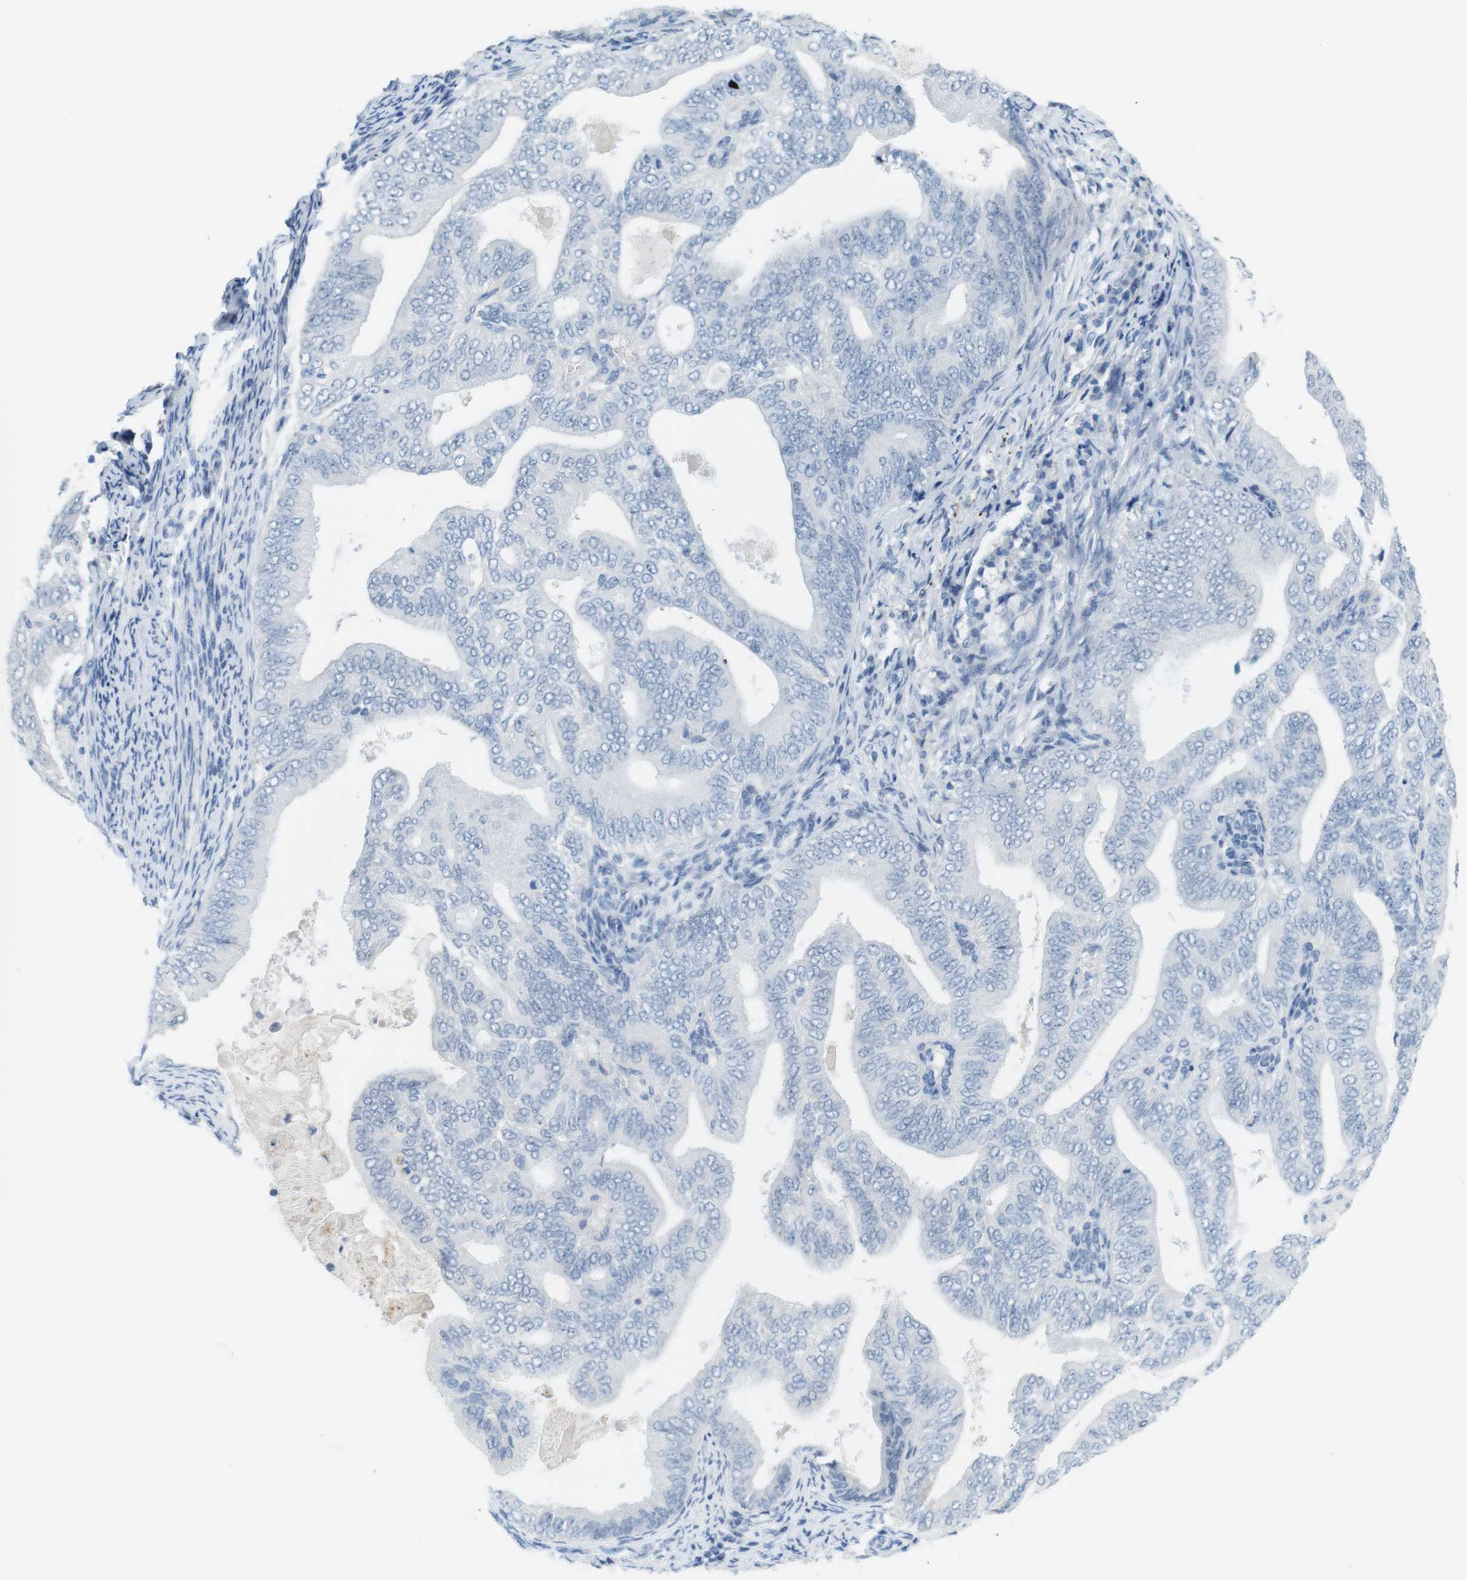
{"staining": {"intensity": "negative", "quantity": "none", "location": "none"}, "tissue": "endometrial cancer", "cell_type": "Tumor cells", "image_type": "cancer", "snomed": [{"axis": "morphology", "description": "Adenocarcinoma, NOS"}, {"axis": "topography", "description": "Endometrium"}], "caption": "IHC photomicrograph of human endometrial cancer stained for a protein (brown), which shows no expression in tumor cells. The staining is performed using DAB (3,3'-diaminobenzidine) brown chromogen with nuclei counter-stained in using hematoxylin.", "gene": "YIPF1", "patient": {"sex": "female", "age": 58}}